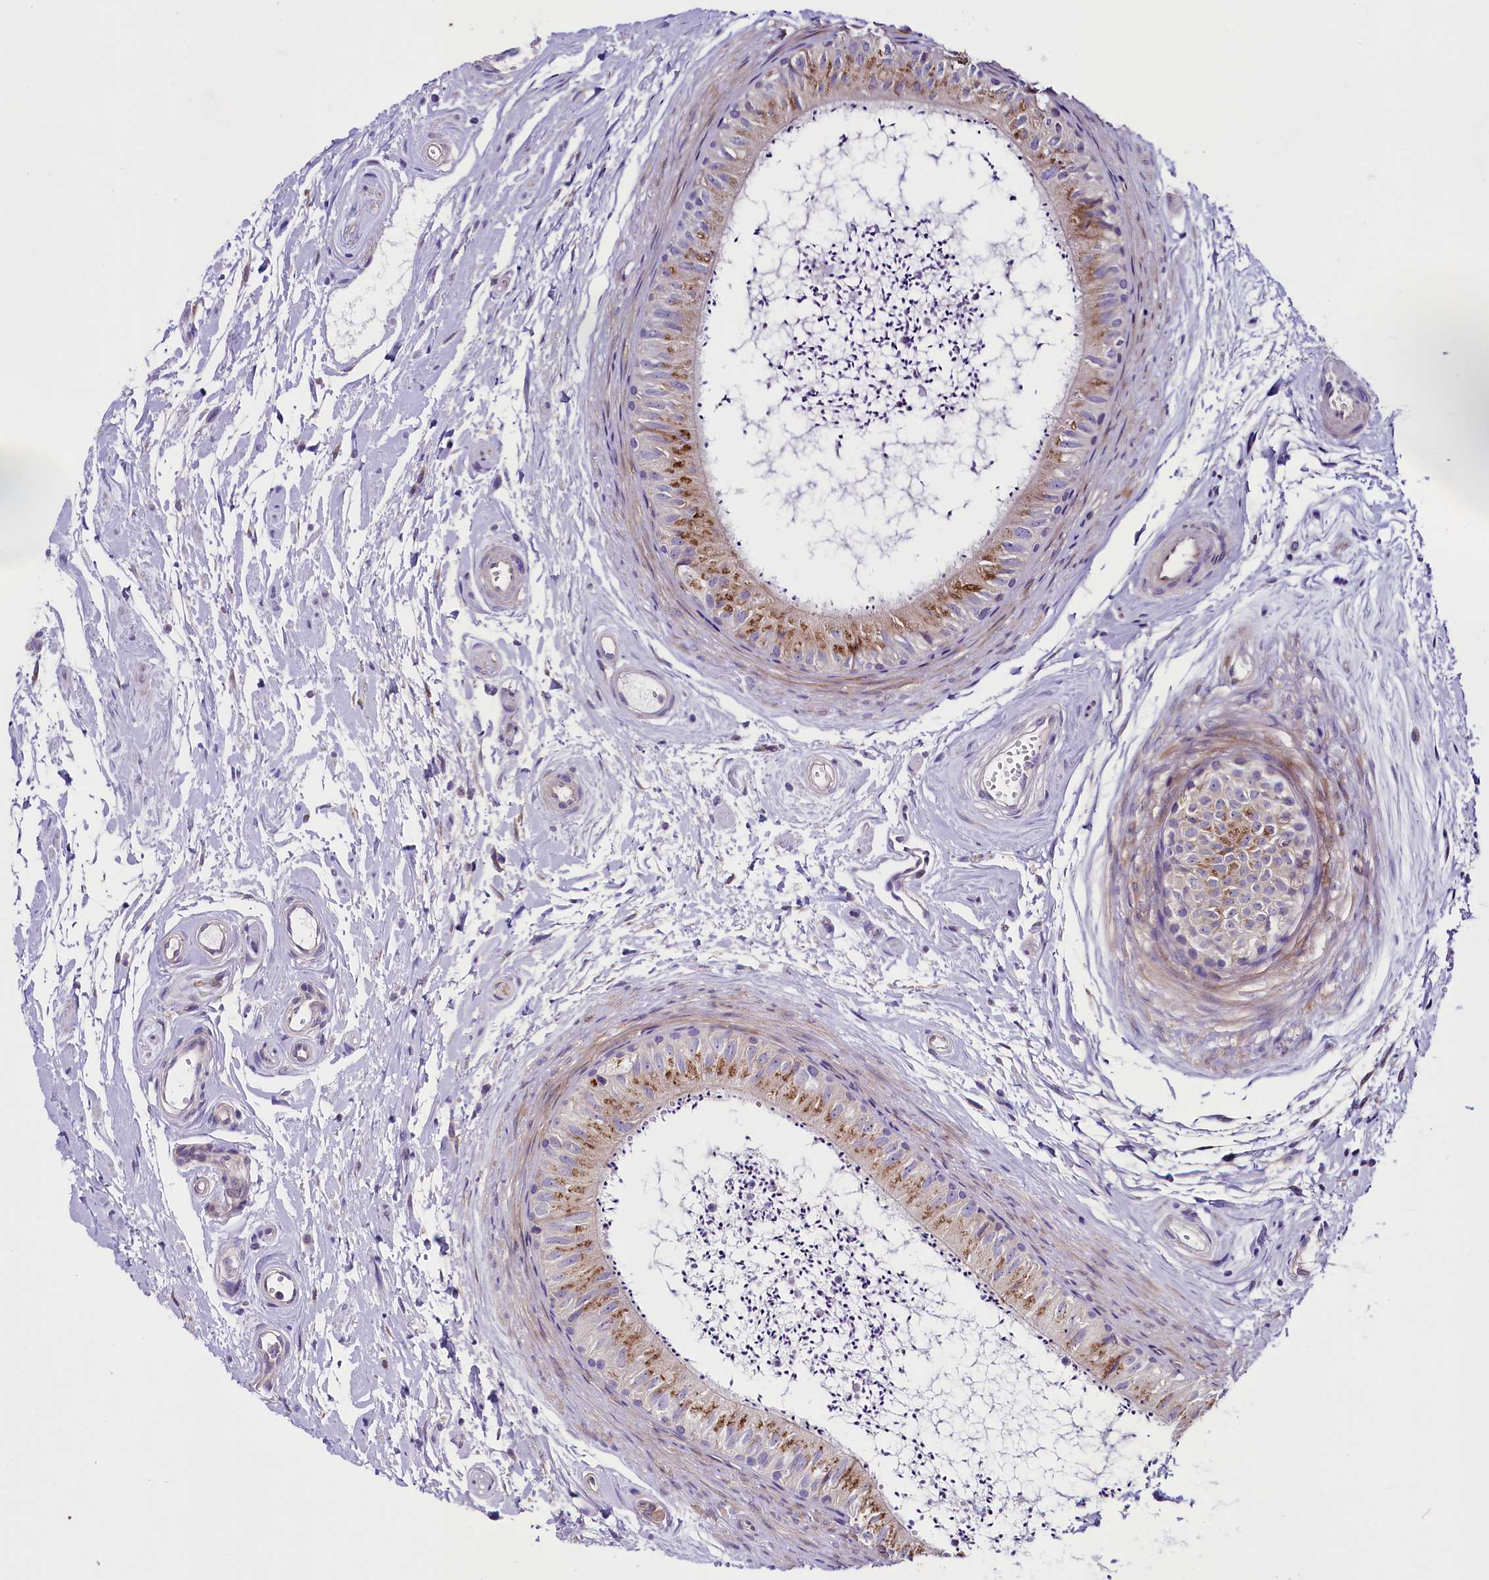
{"staining": {"intensity": "moderate", "quantity": "<25%", "location": "cytoplasmic/membranous"}, "tissue": "epididymis", "cell_type": "Glandular cells", "image_type": "normal", "snomed": [{"axis": "morphology", "description": "Normal tissue, NOS"}, {"axis": "topography", "description": "Epididymis"}], "caption": "Human epididymis stained with a brown dye demonstrates moderate cytoplasmic/membranous positive staining in approximately <25% of glandular cells.", "gene": "GPR108", "patient": {"sex": "male", "age": 56}}